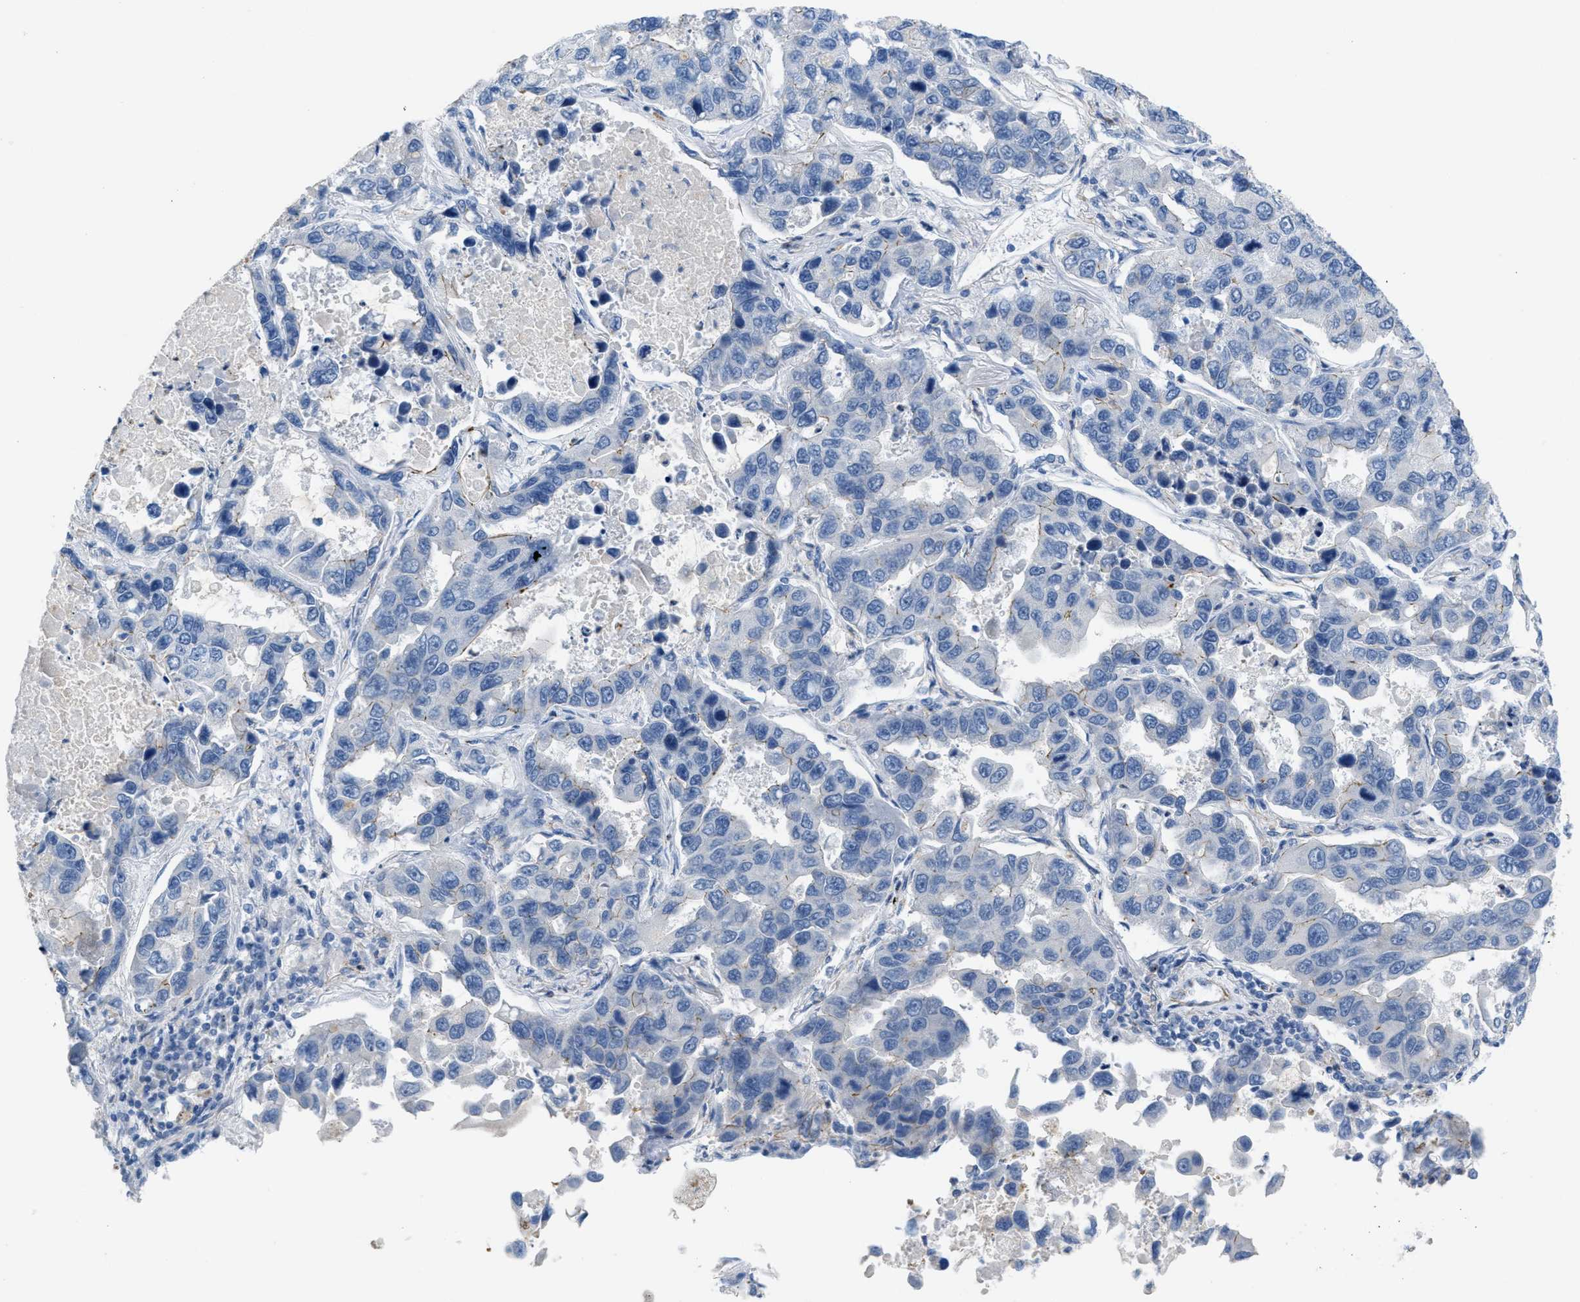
{"staining": {"intensity": "negative", "quantity": "none", "location": "none"}, "tissue": "lung cancer", "cell_type": "Tumor cells", "image_type": "cancer", "snomed": [{"axis": "morphology", "description": "Adenocarcinoma, NOS"}, {"axis": "topography", "description": "Lung"}], "caption": "An immunohistochemistry image of lung adenocarcinoma is shown. There is no staining in tumor cells of lung adenocarcinoma.", "gene": "CRB3", "patient": {"sex": "male", "age": 64}}